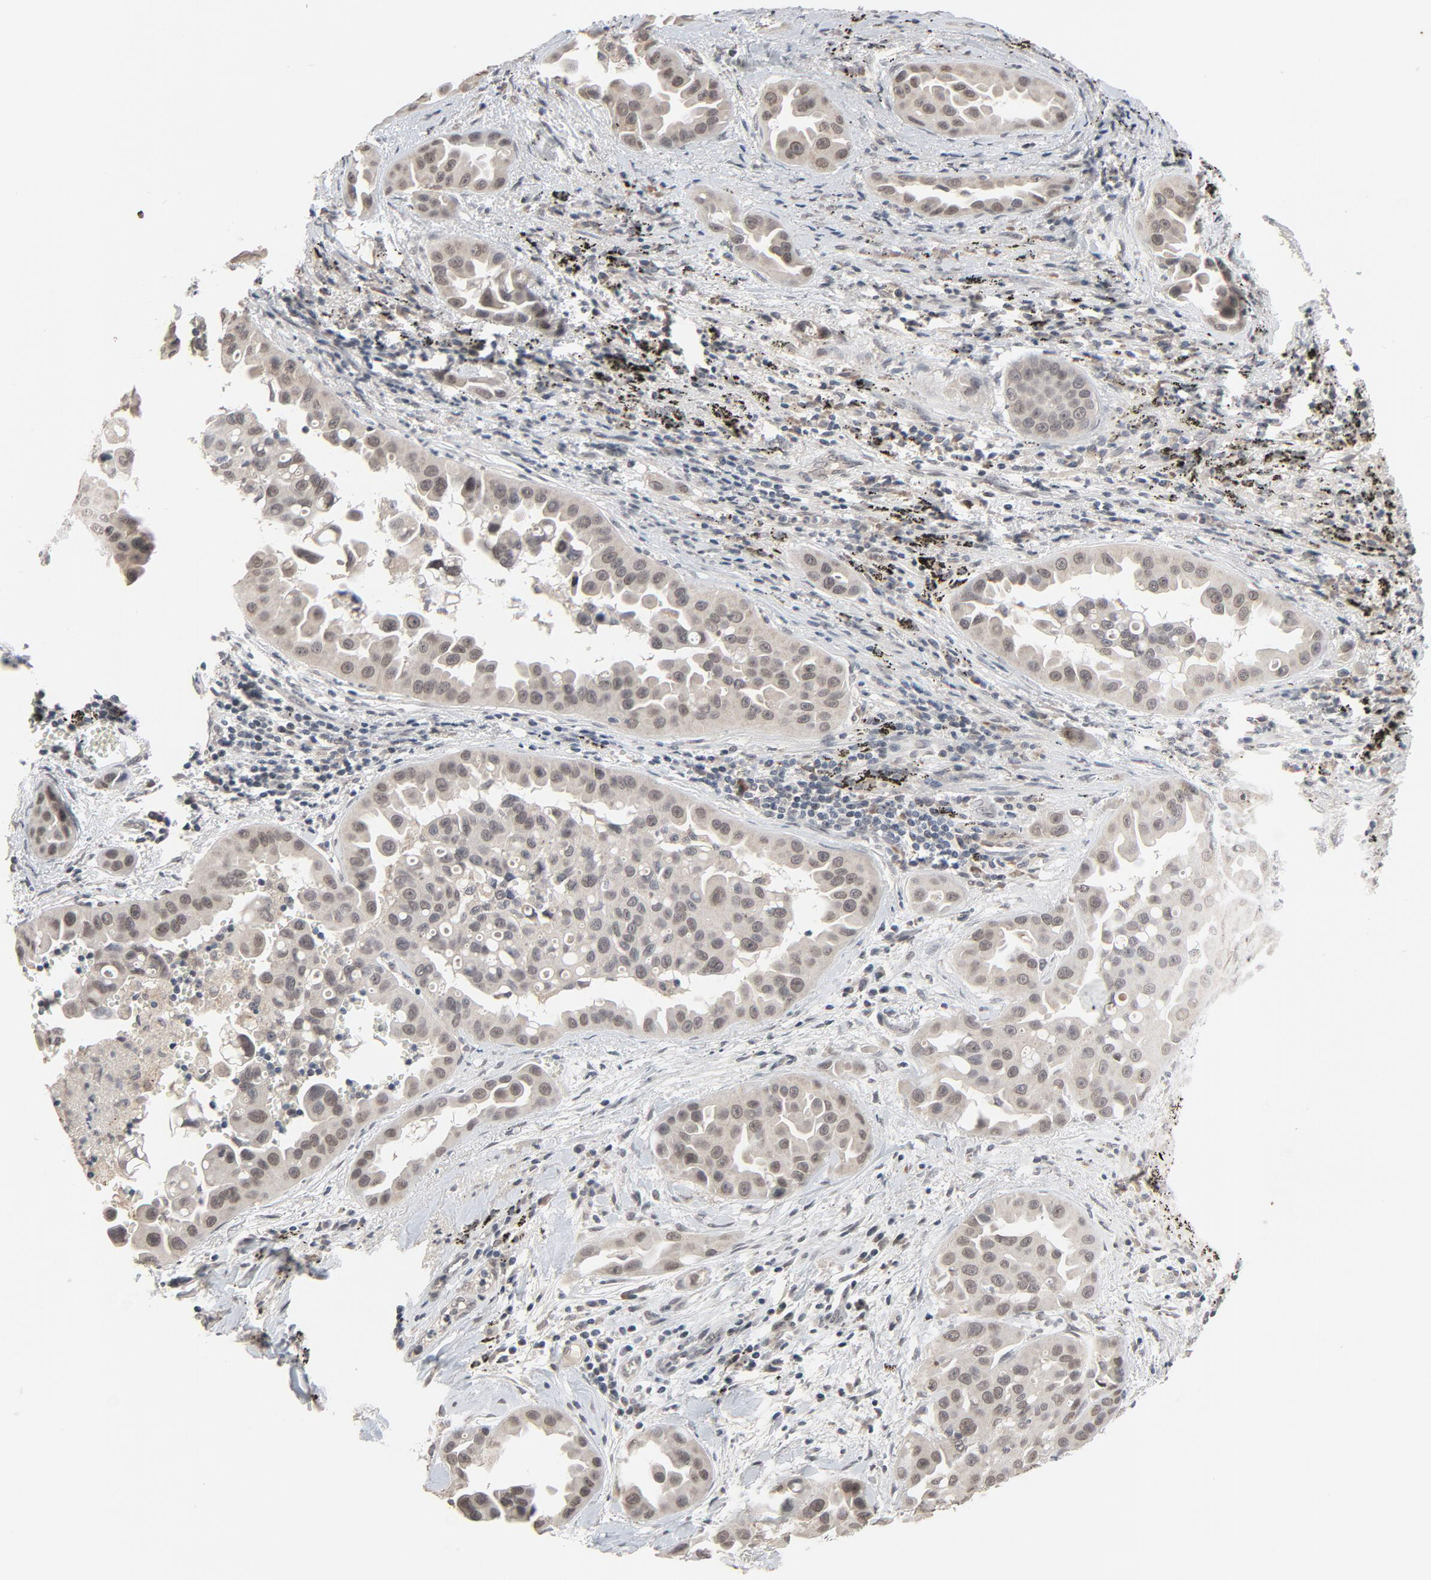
{"staining": {"intensity": "weak", "quantity": "<25%", "location": "cytoplasmic/membranous,nuclear"}, "tissue": "lung cancer", "cell_type": "Tumor cells", "image_type": "cancer", "snomed": [{"axis": "morphology", "description": "Normal tissue, NOS"}, {"axis": "morphology", "description": "Adenocarcinoma, NOS"}, {"axis": "topography", "description": "Bronchus"}], "caption": "Immunohistochemistry image of neoplastic tissue: human adenocarcinoma (lung) stained with DAB shows no significant protein staining in tumor cells.", "gene": "MT3", "patient": {"sex": "male", "age": 68}}